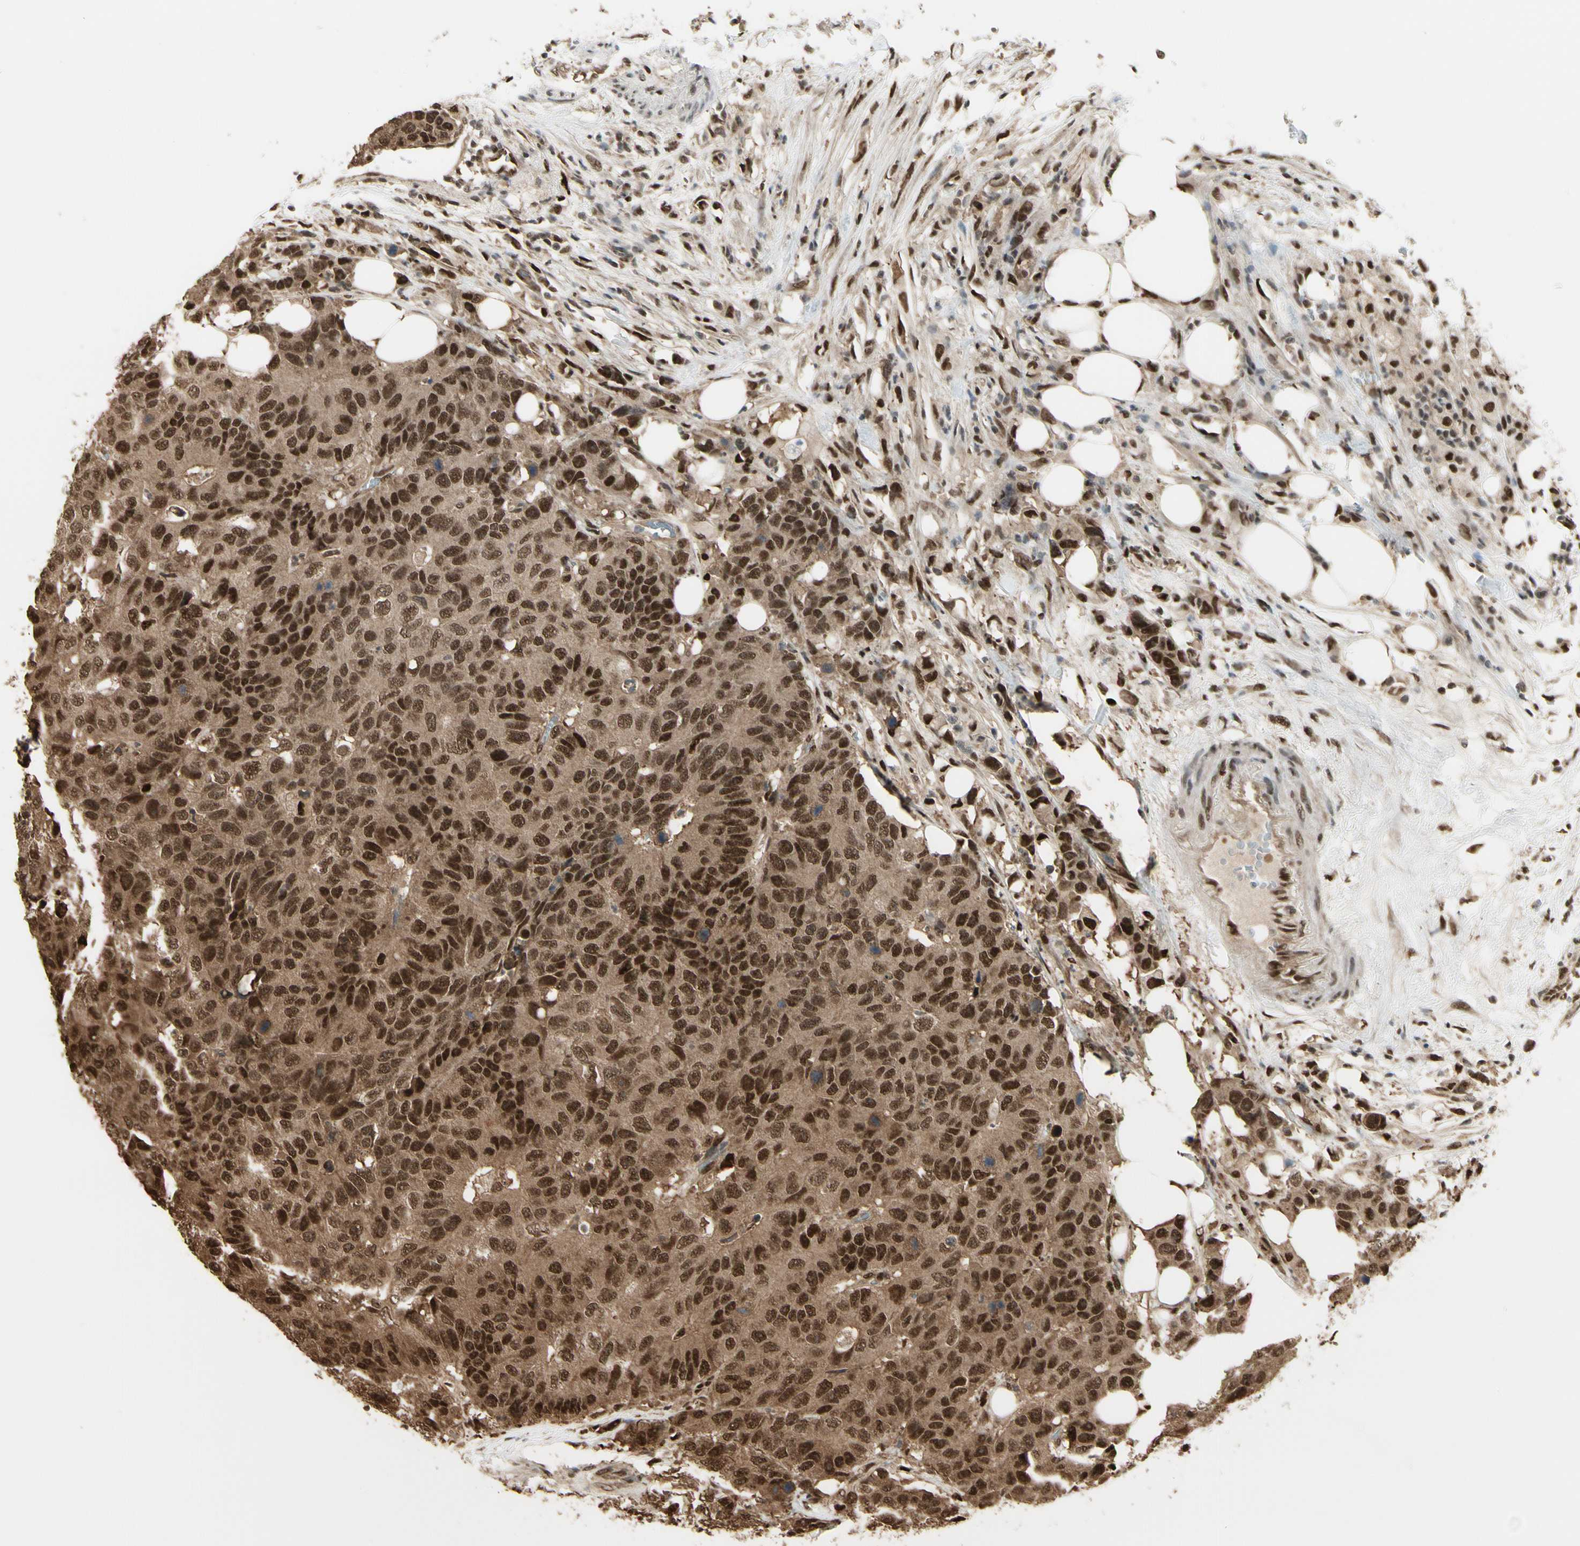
{"staining": {"intensity": "strong", "quantity": ">75%", "location": "cytoplasmic/membranous,nuclear"}, "tissue": "colorectal cancer", "cell_type": "Tumor cells", "image_type": "cancer", "snomed": [{"axis": "morphology", "description": "Adenocarcinoma, NOS"}, {"axis": "topography", "description": "Colon"}], "caption": "A brown stain shows strong cytoplasmic/membranous and nuclear positivity of a protein in human adenocarcinoma (colorectal) tumor cells.", "gene": "HSF1", "patient": {"sex": "female", "age": 86}}